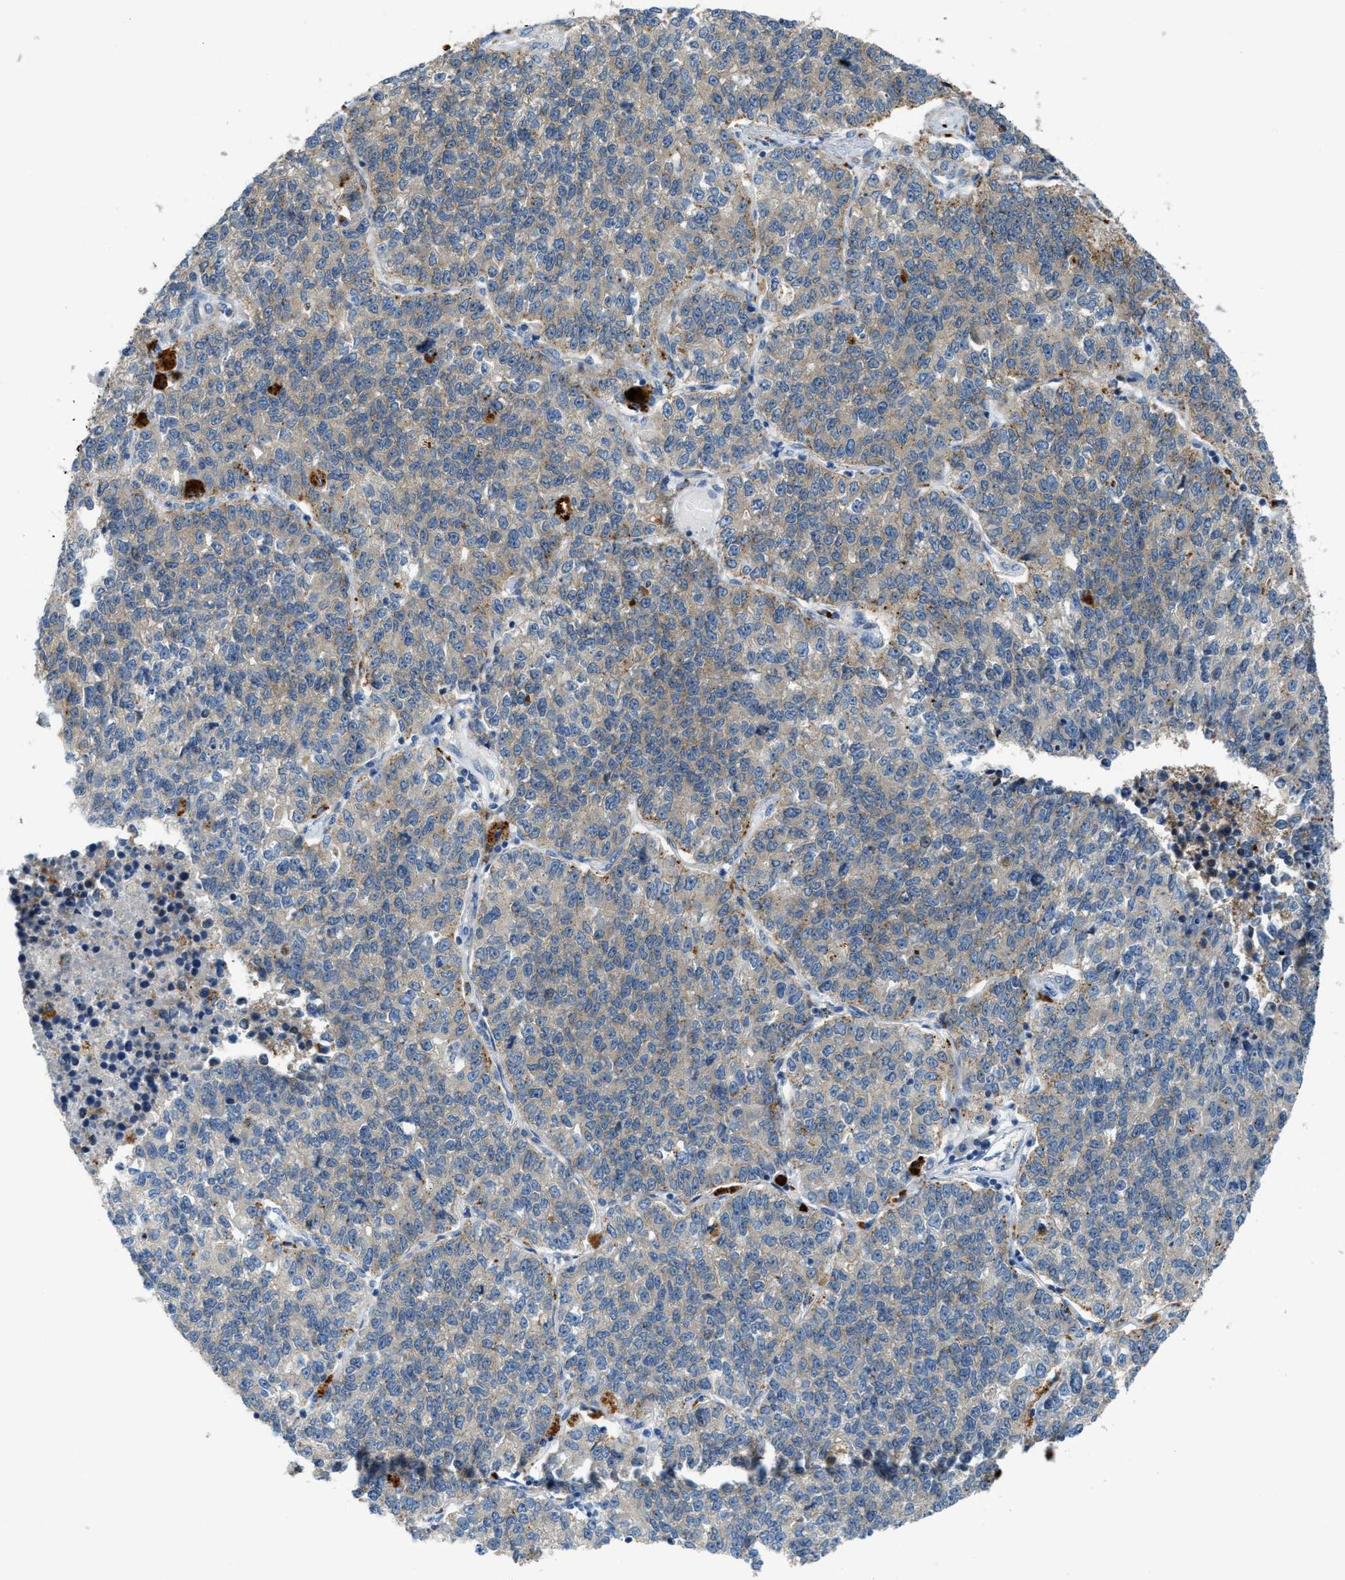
{"staining": {"intensity": "weak", "quantity": "<25%", "location": "cytoplasmic/membranous"}, "tissue": "lung cancer", "cell_type": "Tumor cells", "image_type": "cancer", "snomed": [{"axis": "morphology", "description": "Adenocarcinoma, NOS"}, {"axis": "topography", "description": "Lung"}], "caption": "DAB (3,3'-diaminobenzidine) immunohistochemical staining of human adenocarcinoma (lung) exhibits no significant positivity in tumor cells.", "gene": "KLHDC10", "patient": {"sex": "male", "age": 49}}